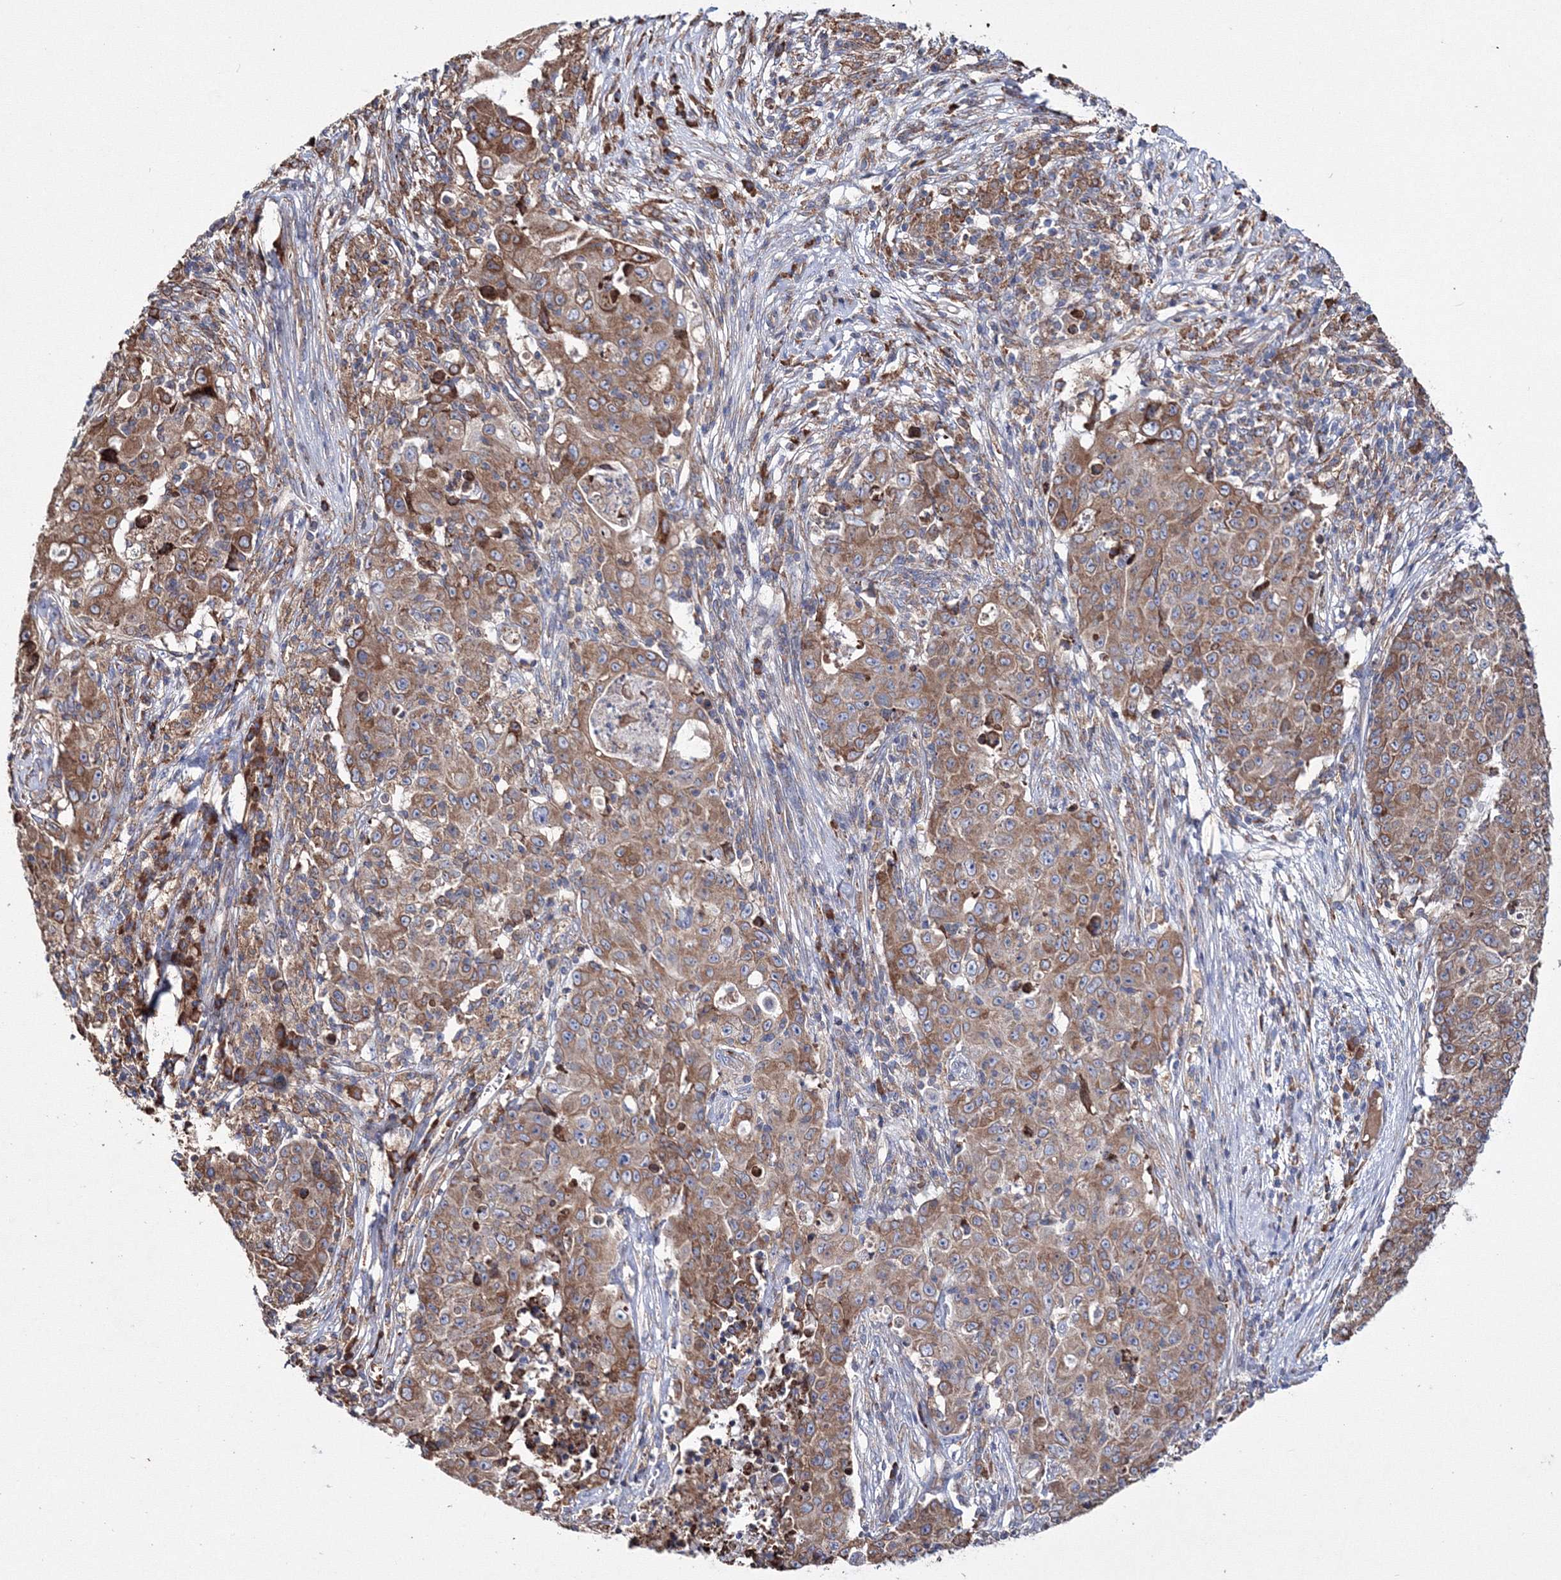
{"staining": {"intensity": "moderate", "quantity": ">75%", "location": "cytoplasmic/membranous"}, "tissue": "ovarian cancer", "cell_type": "Tumor cells", "image_type": "cancer", "snomed": [{"axis": "morphology", "description": "Carcinoma, endometroid"}, {"axis": "topography", "description": "Ovary"}], "caption": "This is a histology image of immunohistochemistry staining of ovarian cancer (endometroid carcinoma), which shows moderate positivity in the cytoplasmic/membranous of tumor cells.", "gene": "VPS8", "patient": {"sex": "female", "age": 42}}